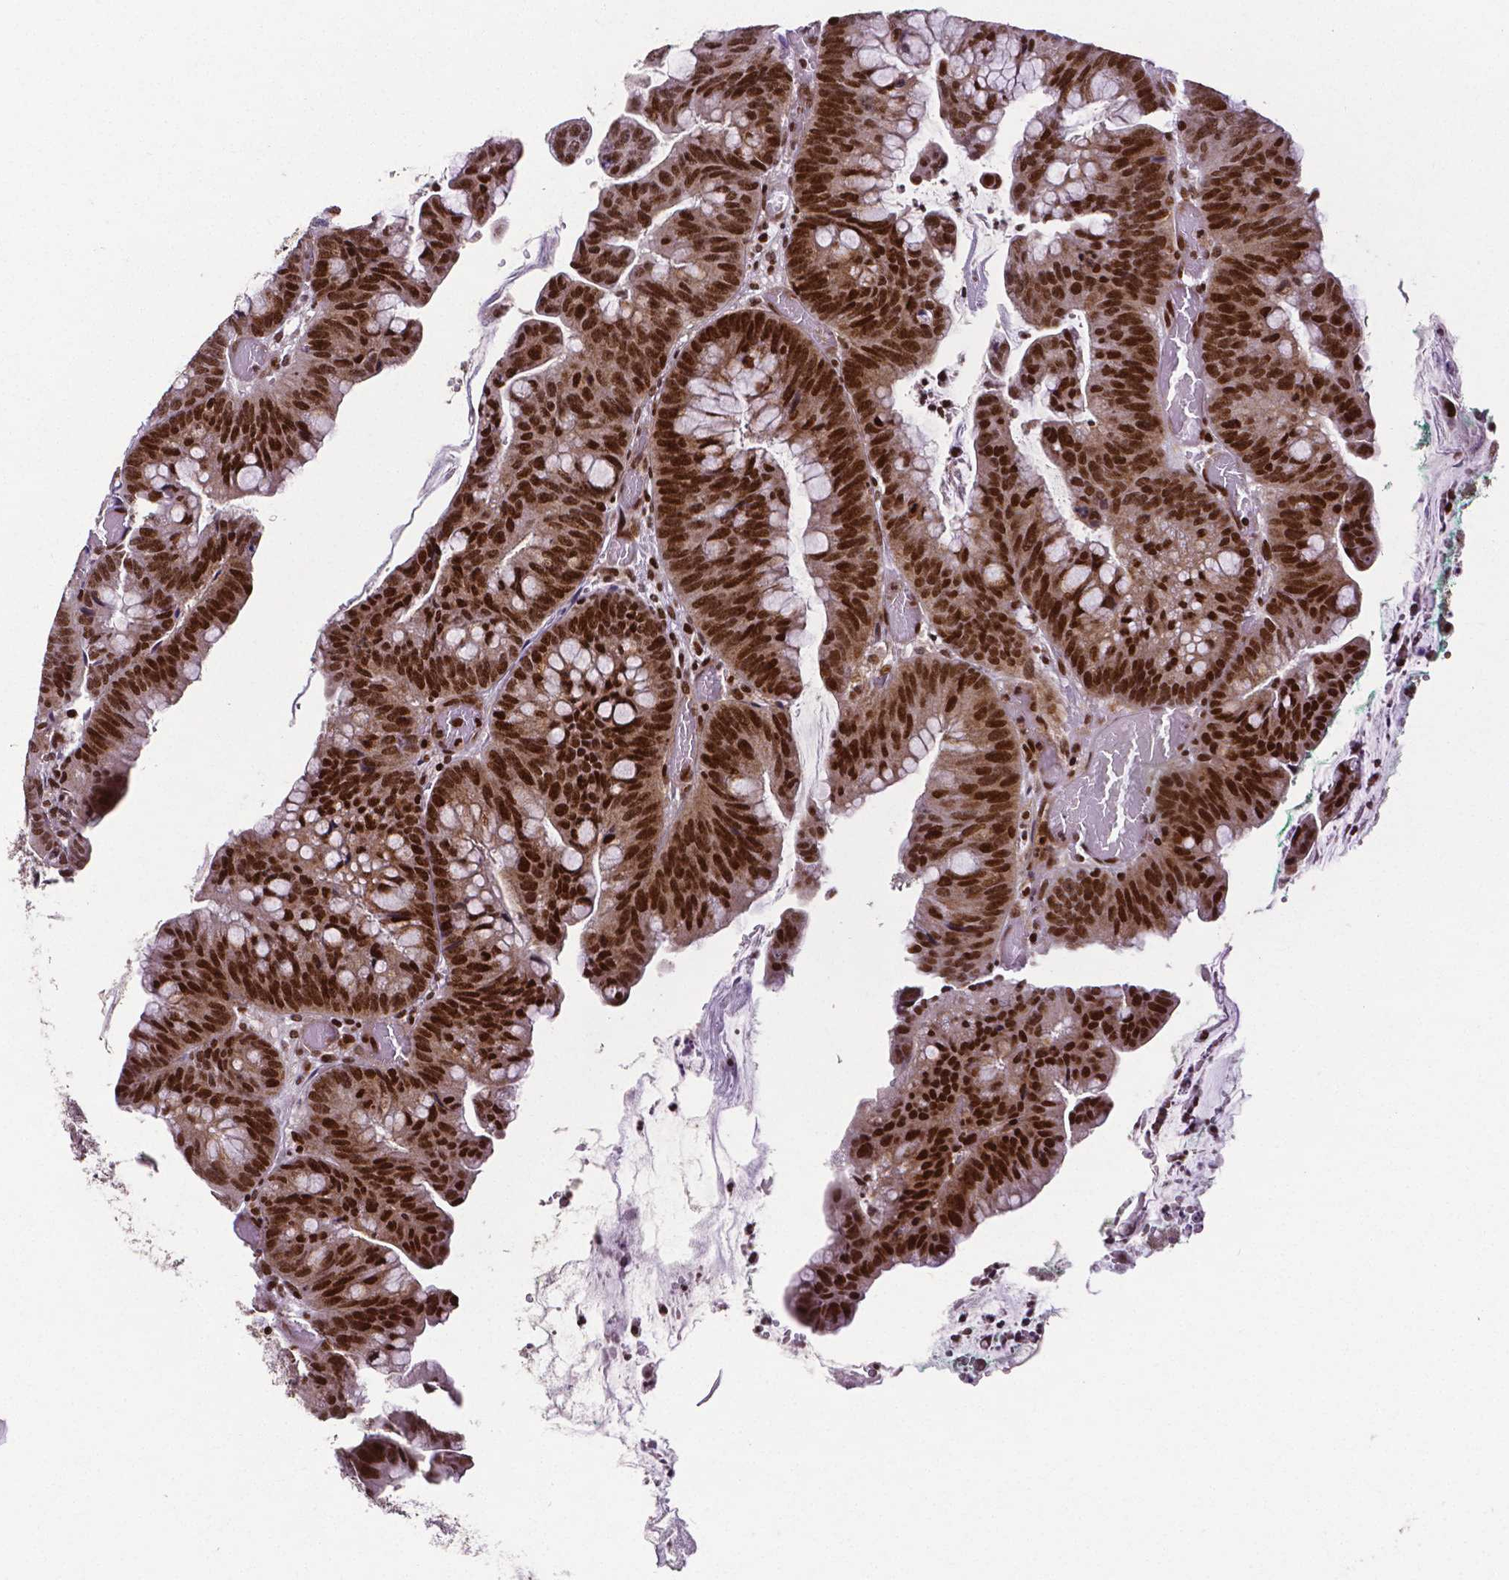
{"staining": {"intensity": "strong", "quantity": ">75%", "location": "nuclear"}, "tissue": "colorectal cancer", "cell_type": "Tumor cells", "image_type": "cancer", "snomed": [{"axis": "morphology", "description": "Adenocarcinoma, NOS"}, {"axis": "topography", "description": "Colon"}], "caption": "Immunohistochemistry (DAB (3,3'-diaminobenzidine)) staining of colorectal cancer (adenocarcinoma) demonstrates strong nuclear protein staining in approximately >75% of tumor cells. The protein of interest is stained brown, and the nuclei are stained in blue (DAB (3,3'-diaminobenzidine) IHC with brightfield microscopy, high magnification).", "gene": "CTCF", "patient": {"sex": "male", "age": 62}}